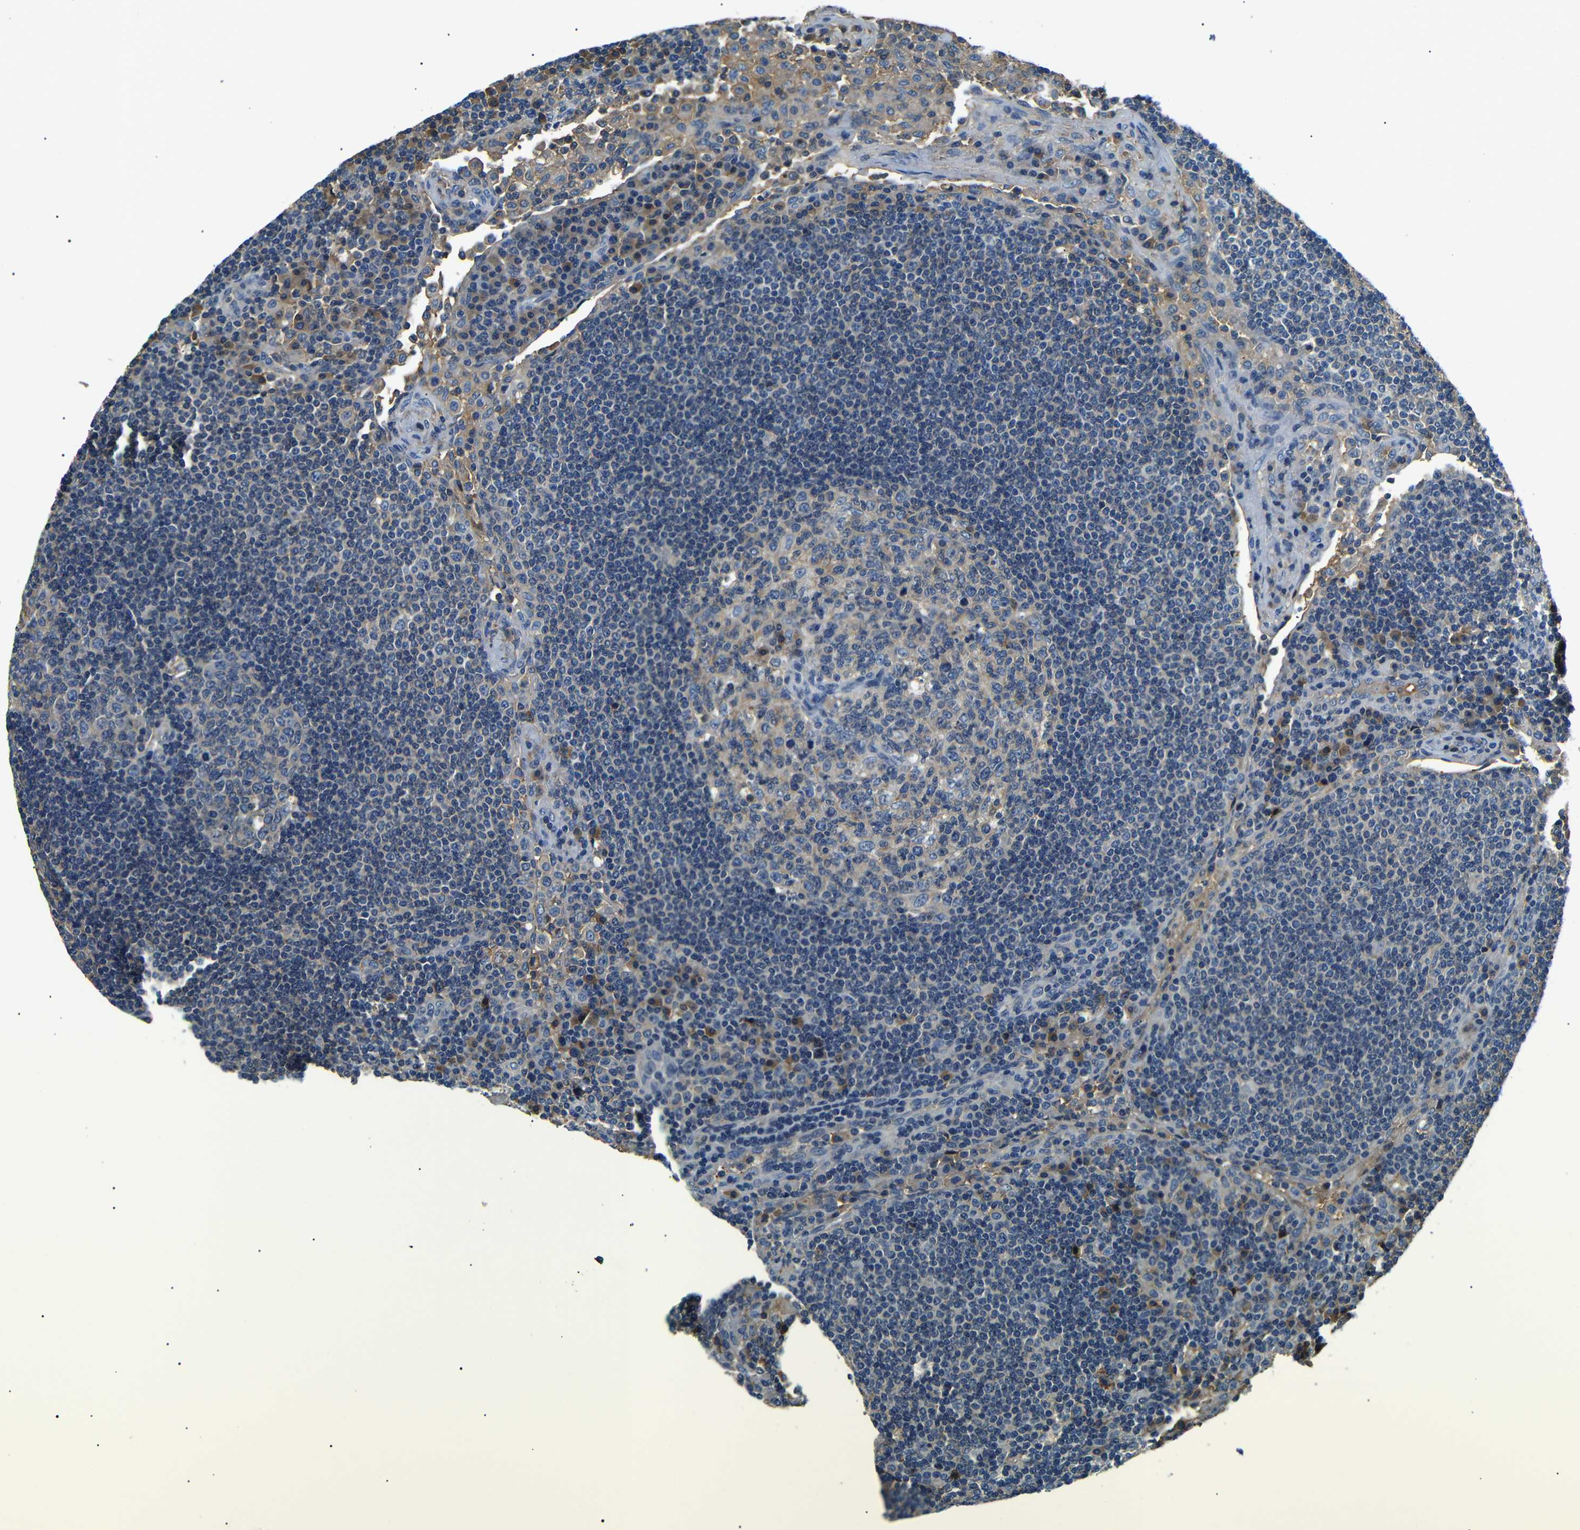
{"staining": {"intensity": "weak", "quantity": "<25%", "location": "cytoplasmic/membranous"}, "tissue": "lymph node", "cell_type": "Germinal center cells", "image_type": "normal", "snomed": [{"axis": "morphology", "description": "Normal tissue, NOS"}, {"axis": "topography", "description": "Lymph node"}], "caption": "Photomicrograph shows no significant protein expression in germinal center cells of normal lymph node. The staining is performed using DAB brown chromogen with nuclei counter-stained in using hematoxylin.", "gene": "LHCGR", "patient": {"sex": "female", "age": 53}}